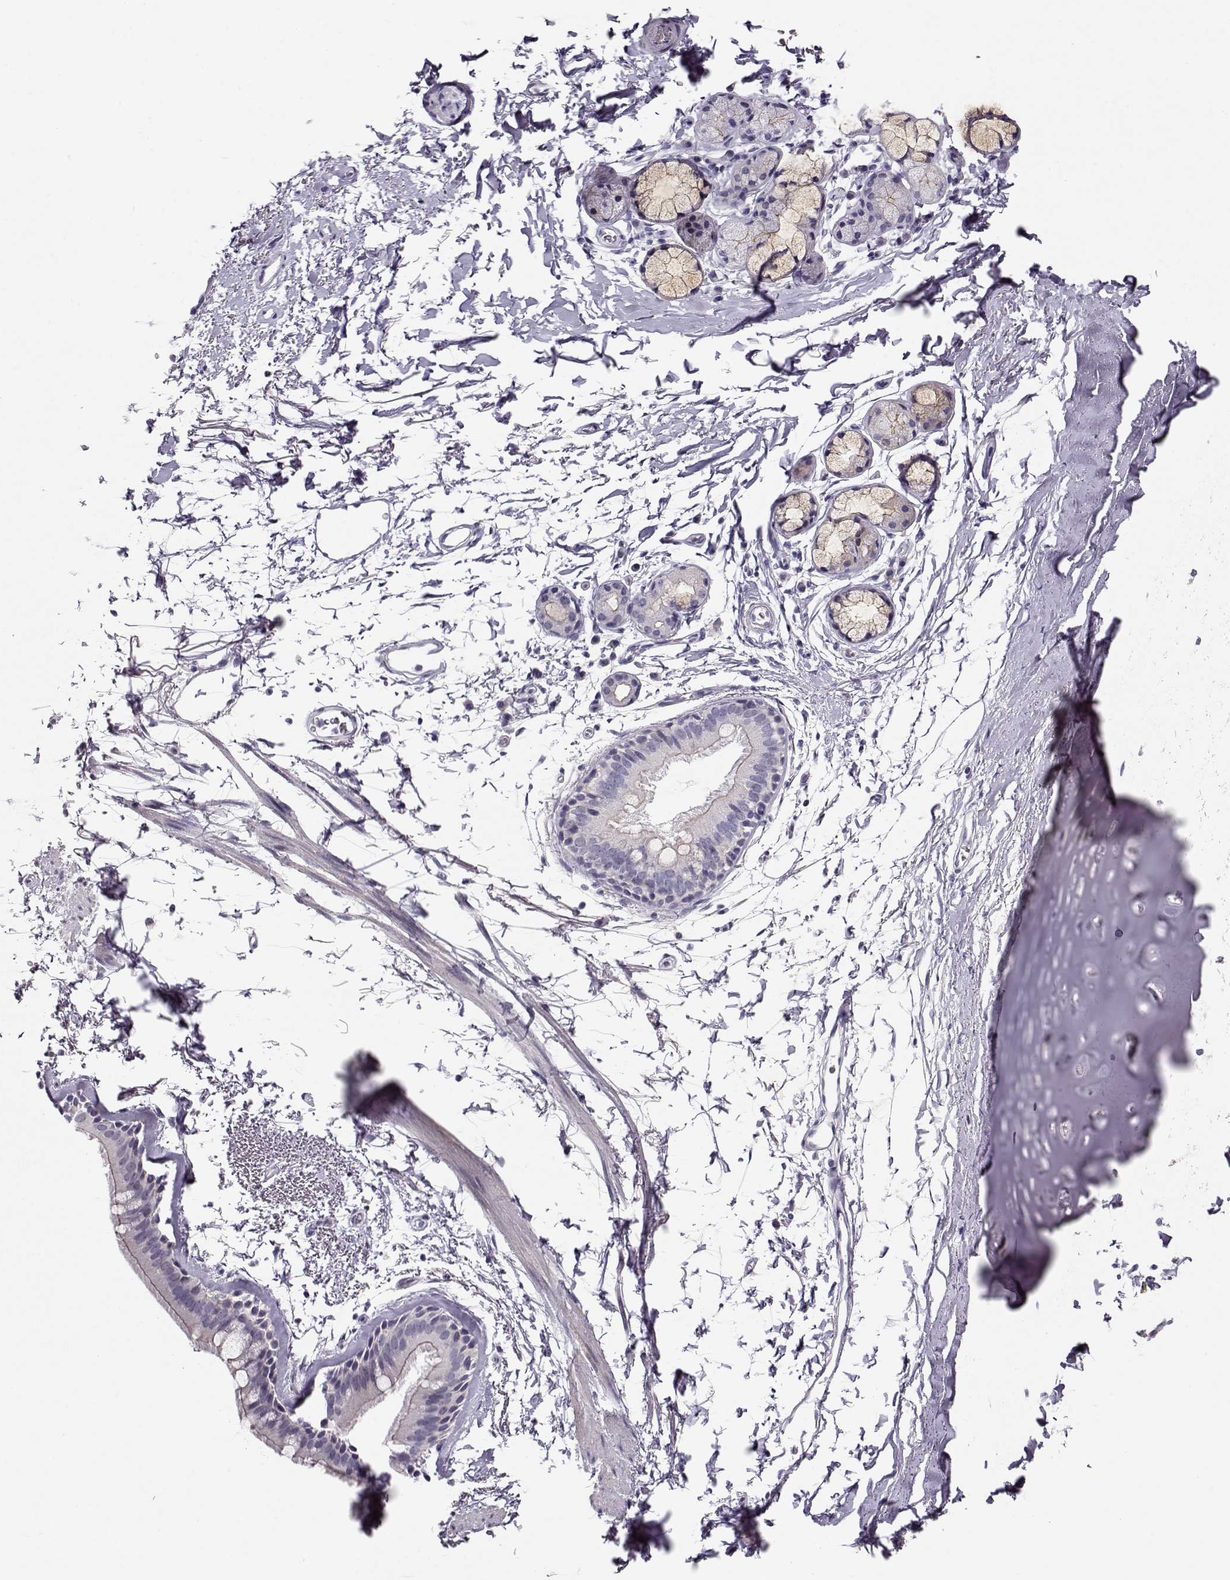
{"staining": {"intensity": "negative", "quantity": "none", "location": "none"}, "tissue": "soft tissue", "cell_type": "Chondrocytes", "image_type": "normal", "snomed": [{"axis": "morphology", "description": "Normal tissue, NOS"}, {"axis": "topography", "description": "Lymph node"}, {"axis": "topography", "description": "Bronchus"}], "caption": "Human soft tissue stained for a protein using IHC reveals no expression in chondrocytes.", "gene": "CRX", "patient": {"sex": "female", "age": 70}}